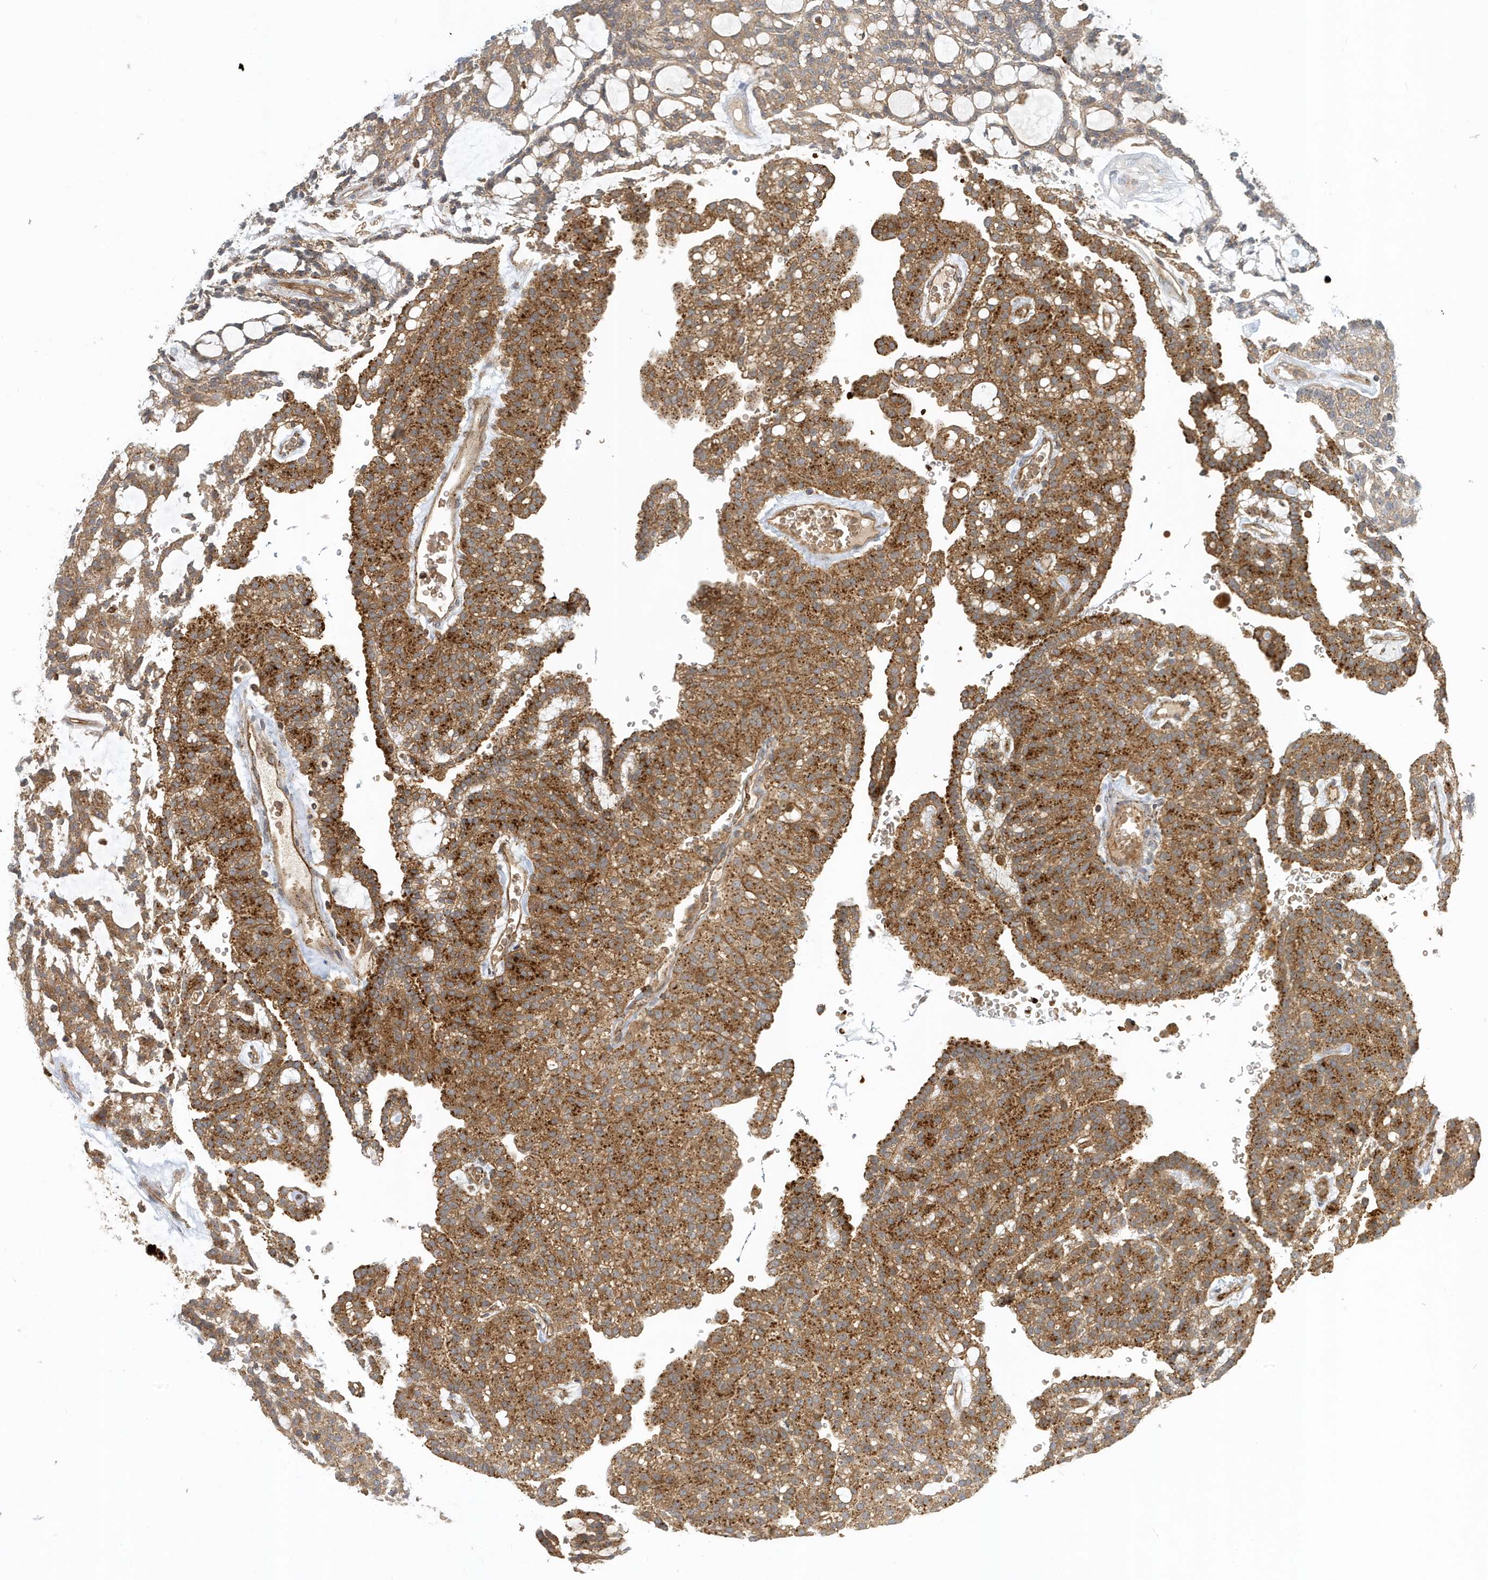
{"staining": {"intensity": "moderate", "quantity": ">75%", "location": "cytoplasmic/membranous"}, "tissue": "renal cancer", "cell_type": "Tumor cells", "image_type": "cancer", "snomed": [{"axis": "morphology", "description": "Adenocarcinoma, NOS"}, {"axis": "topography", "description": "Kidney"}], "caption": "The micrograph demonstrates staining of renal adenocarcinoma, revealing moderate cytoplasmic/membranous protein positivity (brown color) within tumor cells.", "gene": "FYCO1", "patient": {"sex": "male", "age": 63}}